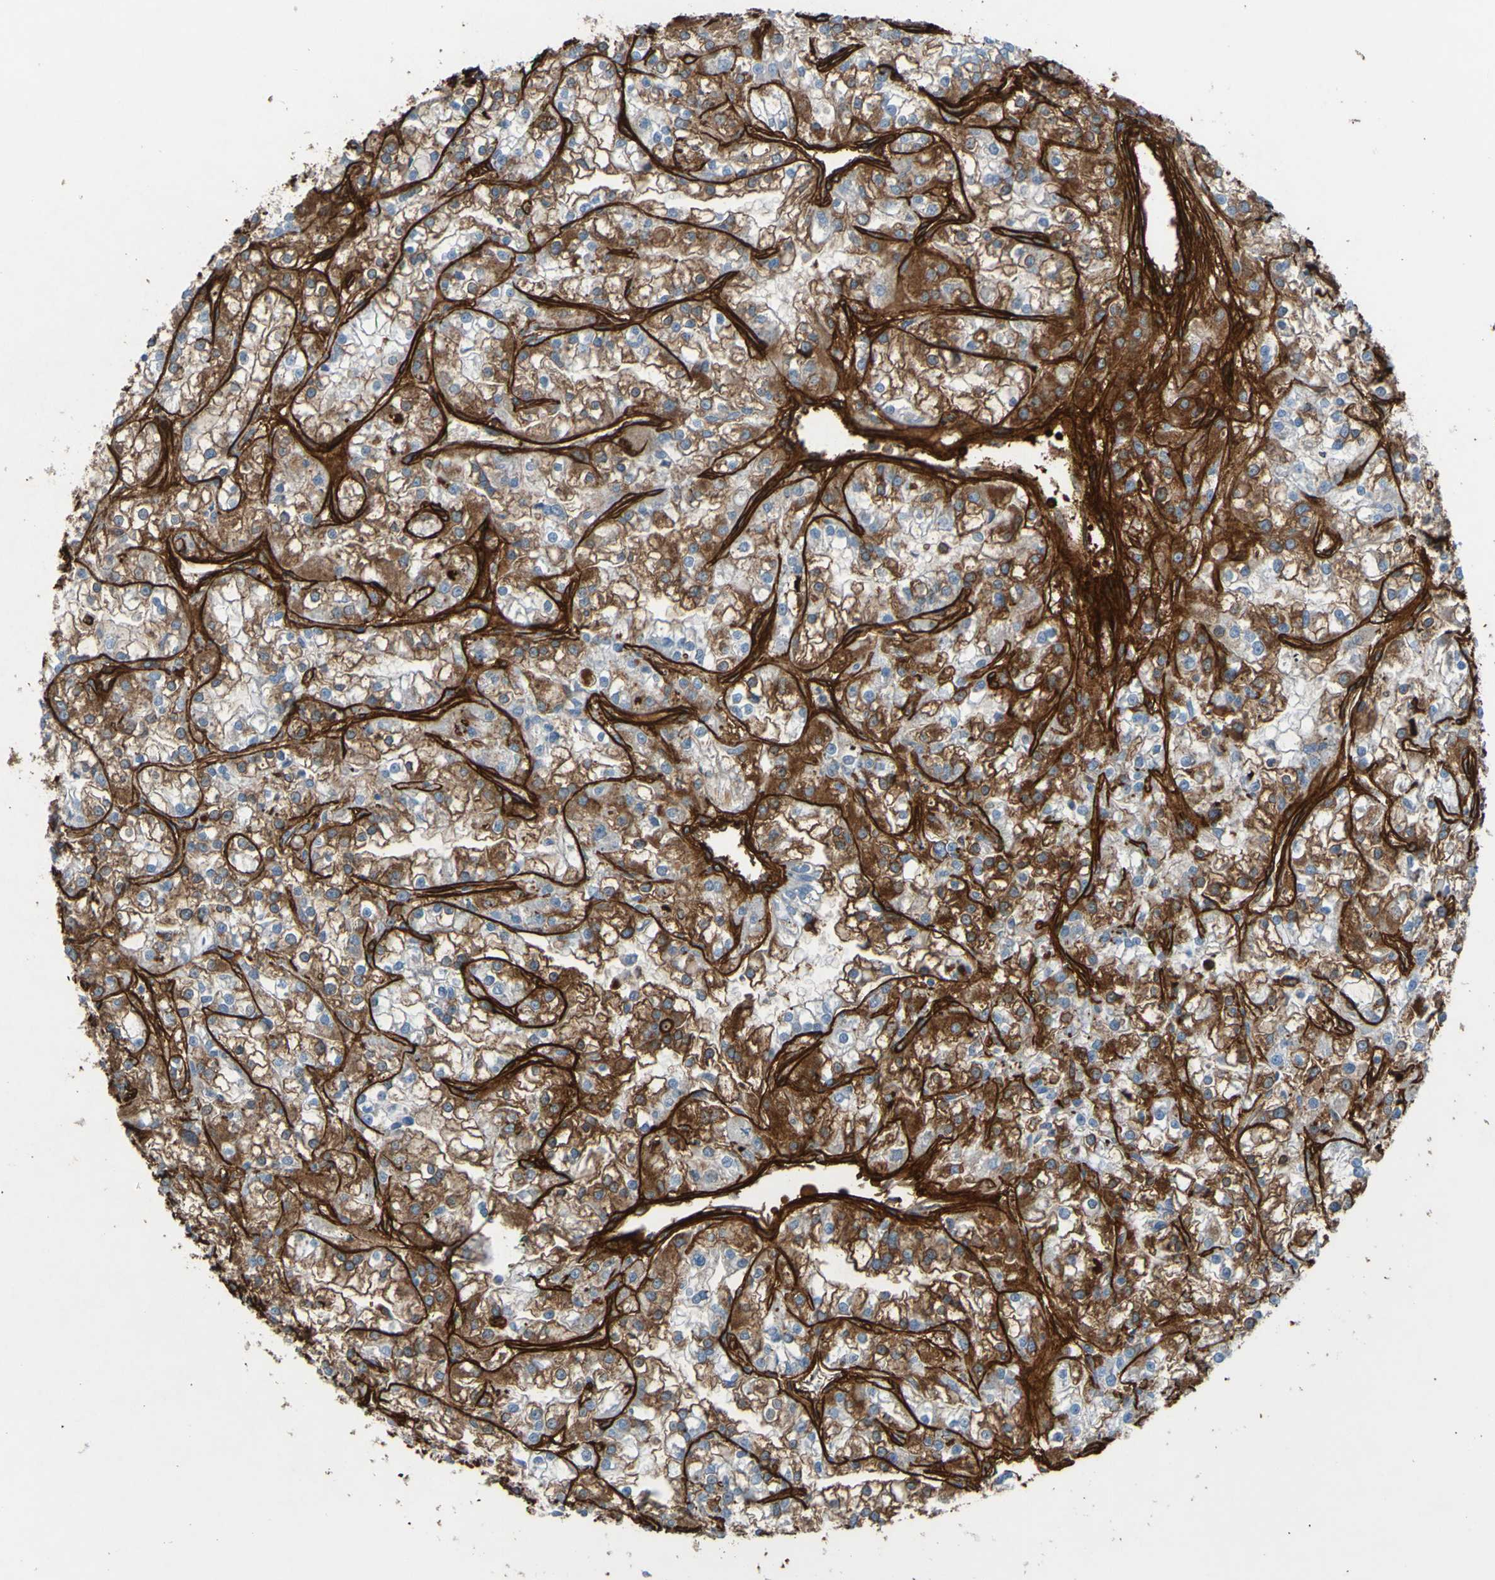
{"staining": {"intensity": "moderate", "quantity": "25%-75%", "location": "cytoplasmic/membranous"}, "tissue": "renal cancer", "cell_type": "Tumor cells", "image_type": "cancer", "snomed": [{"axis": "morphology", "description": "Adenocarcinoma, NOS"}, {"axis": "topography", "description": "Kidney"}], "caption": "This photomicrograph shows immunohistochemistry staining of renal cancer, with medium moderate cytoplasmic/membranous expression in approximately 25%-75% of tumor cells.", "gene": "COL4A2", "patient": {"sex": "female", "age": 52}}